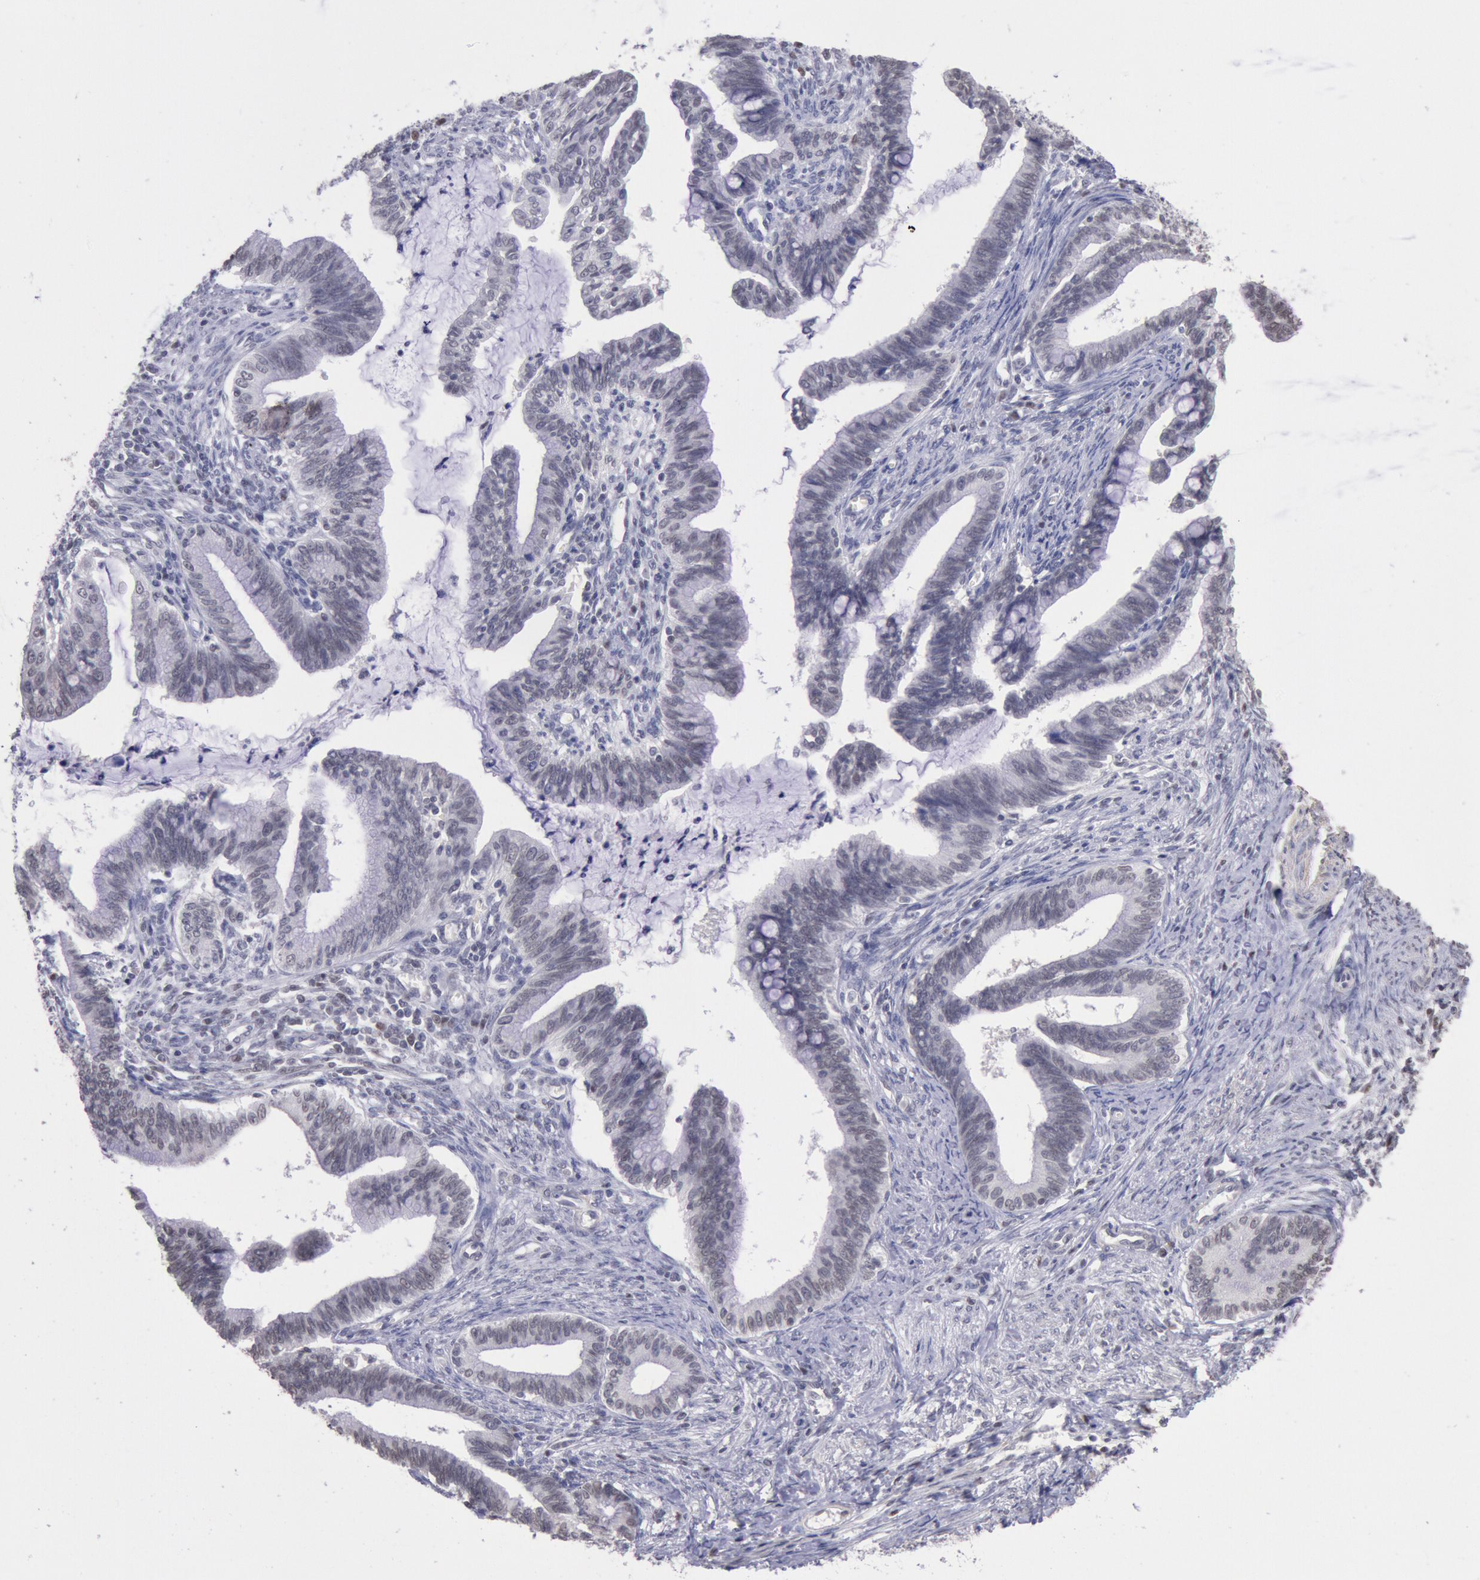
{"staining": {"intensity": "negative", "quantity": "none", "location": "none"}, "tissue": "cervical cancer", "cell_type": "Tumor cells", "image_type": "cancer", "snomed": [{"axis": "morphology", "description": "Adenocarcinoma, NOS"}, {"axis": "topography", "description": "Cervix"}], "caption": "Immunohistochemical staining of cervical cancer reveals no significant positivity in tumor cells. (Stains: DAB IHC with hematoxylin counter stain, Microscopy: brightfield microscopy at high magnification).", "gene": "MYH7", "patient": {"sex": "female", "age": 36}}